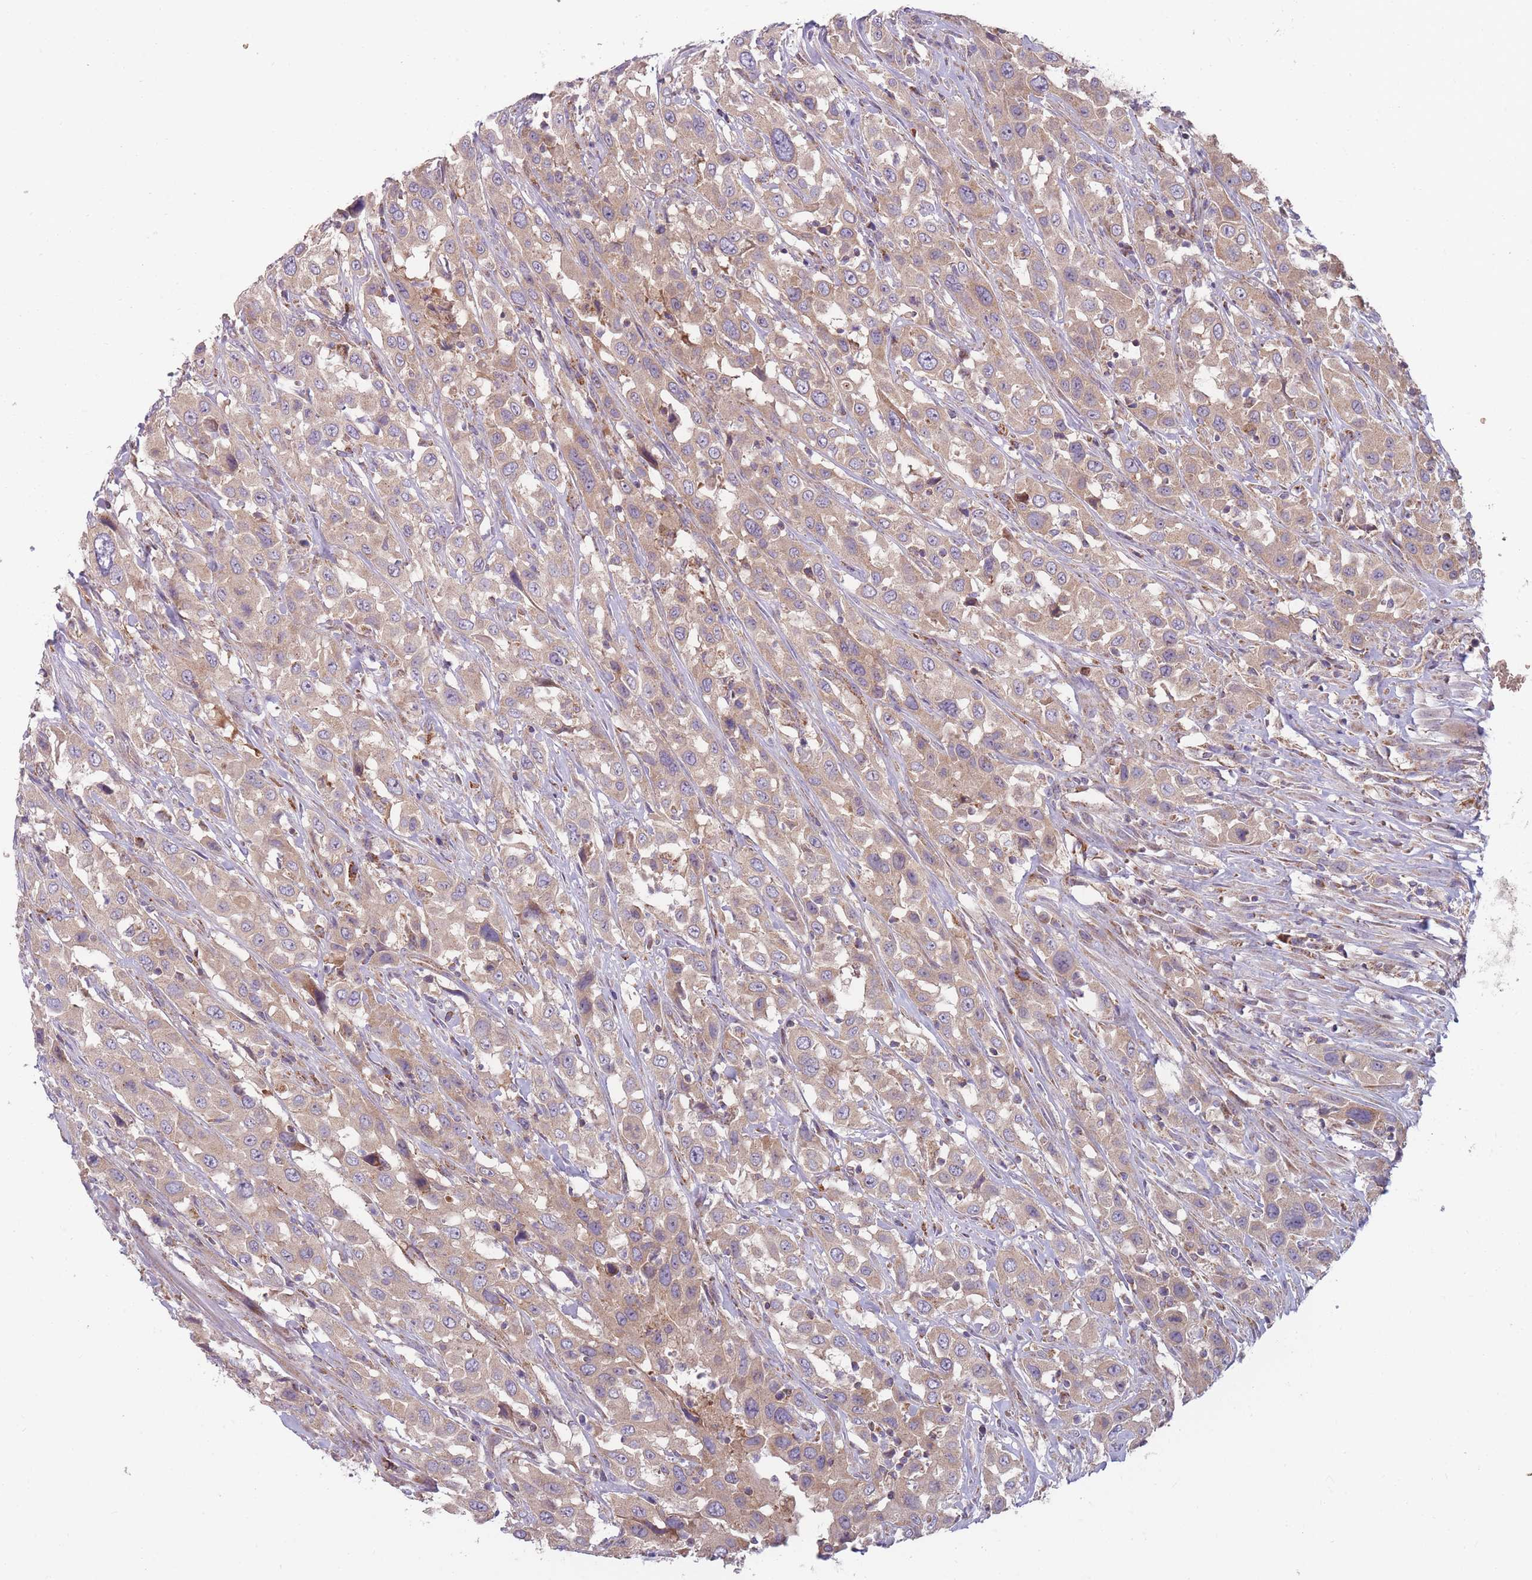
{"staining": {"intensity": "weak", "quantity": ">75%", "location": "cytoplasmic/membranous"}, "tissue": "urothelial cancer", "cell_type": "Tumor cells", "image_type": "cancer", "snomed": [{"axis": "morphology", "description": "Urothelial carcinoma, High grade"}, {"axis": "topography", "description": "Urinary bladder"}], "caption": "Urothelial cancer stained for a protein shows weak cytoplasmic/membranous positivity in tumor cells. (DAB IHC with brightfield microscopy, high magnification).", "gene": "NDUFA9", "patient": {"sex": "male", "age": 61}}